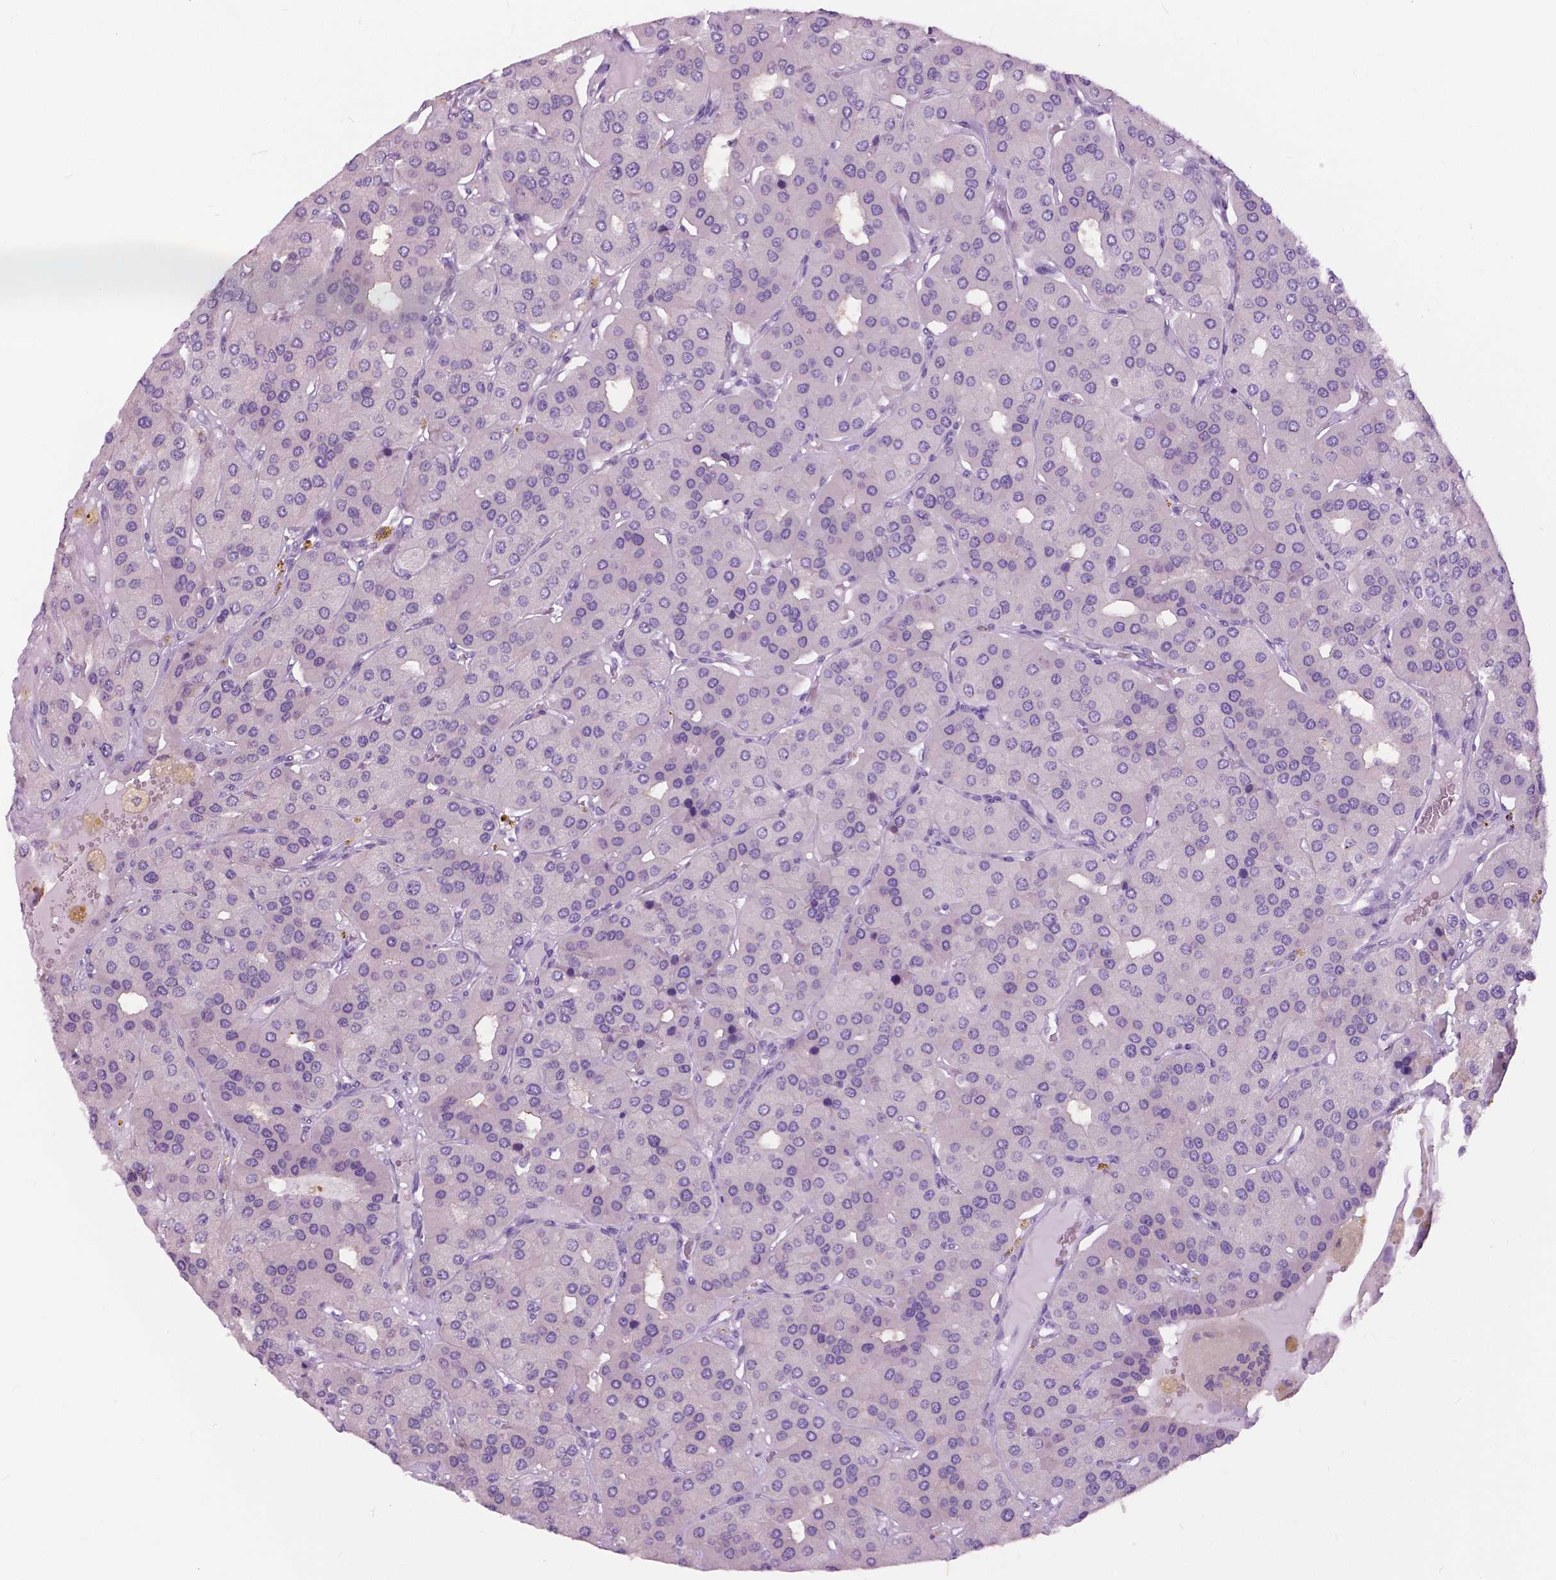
{"staining": {"intensity": "negative", "quantity": "none", "location": "none"}, "tissue": "parathyroid gland", "cell_type": "Glandular cells", "image_type": "normal", "snomed": [{"axis": "morphology", "description": "Normal tissue, NOS"}, {"axis": "morphology", "description": "Adenoma, NOS"}, {"axis": "topography", "description": "Parathyroid gland"}], "caption": "The image reveals no significant staining in glandular cells of parathyroid gland. (DAB (3,3'-diaminobenzidine) IHC visualized using brightfield microscopy, high magnification).", "gene": "TP53TG5", "patient": {"sex": "female", "age": 86}}